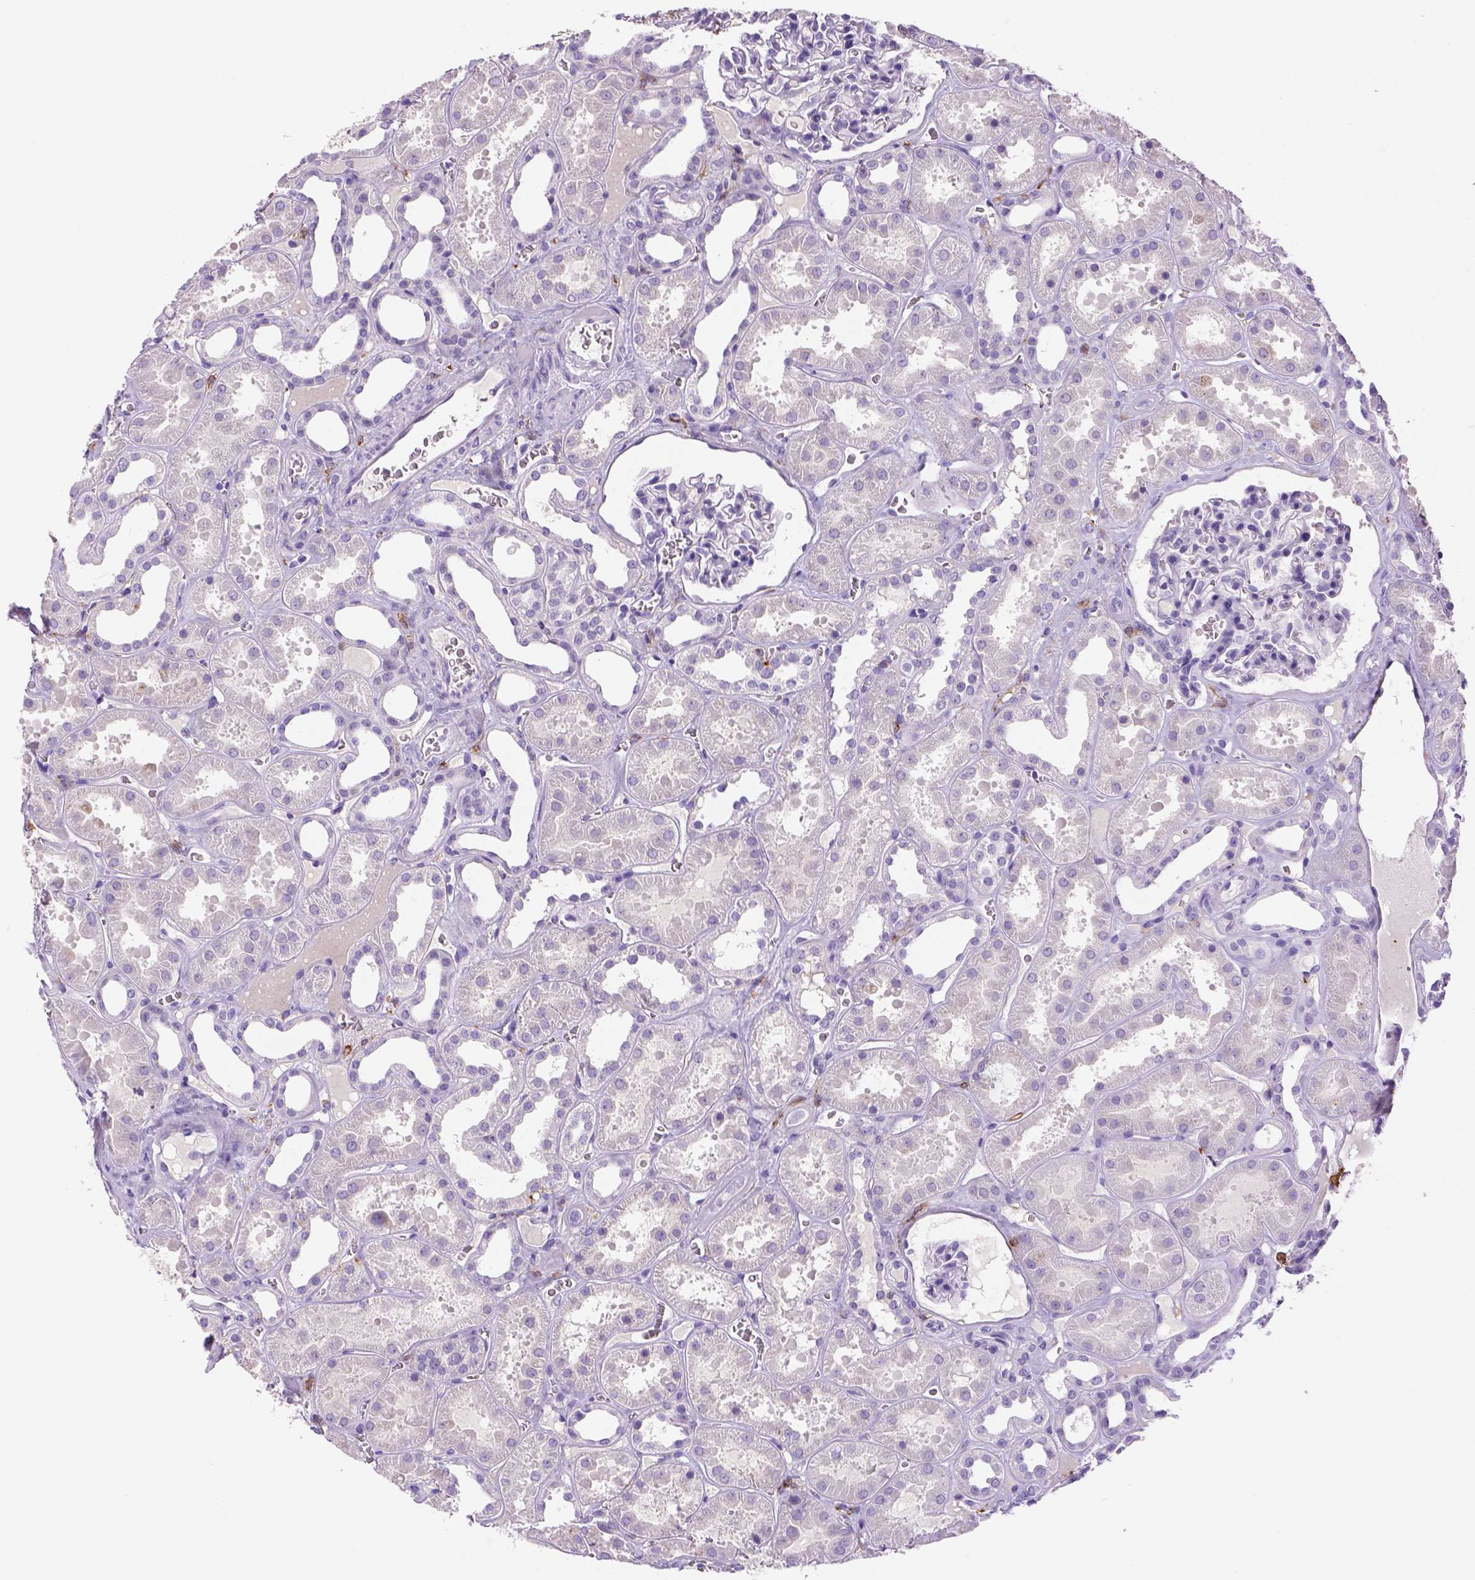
{"staining": {"intensity": "negative", "quantity": "none", "location": "none"}, "tissue": "kidney", "cell_type": "Cells in glomeruli", "image_type": "normal", "snomed": [{"axis": "morphology", "description": "Normal tissue, NOS"}, {"axis": "topography", "description": "Kidney"}], "caption": "The histopathology image shows no significant expression in cells in glomeruli of kidney.", "gene": "CD14", "patient": {"sex": "female", "age": 41}}